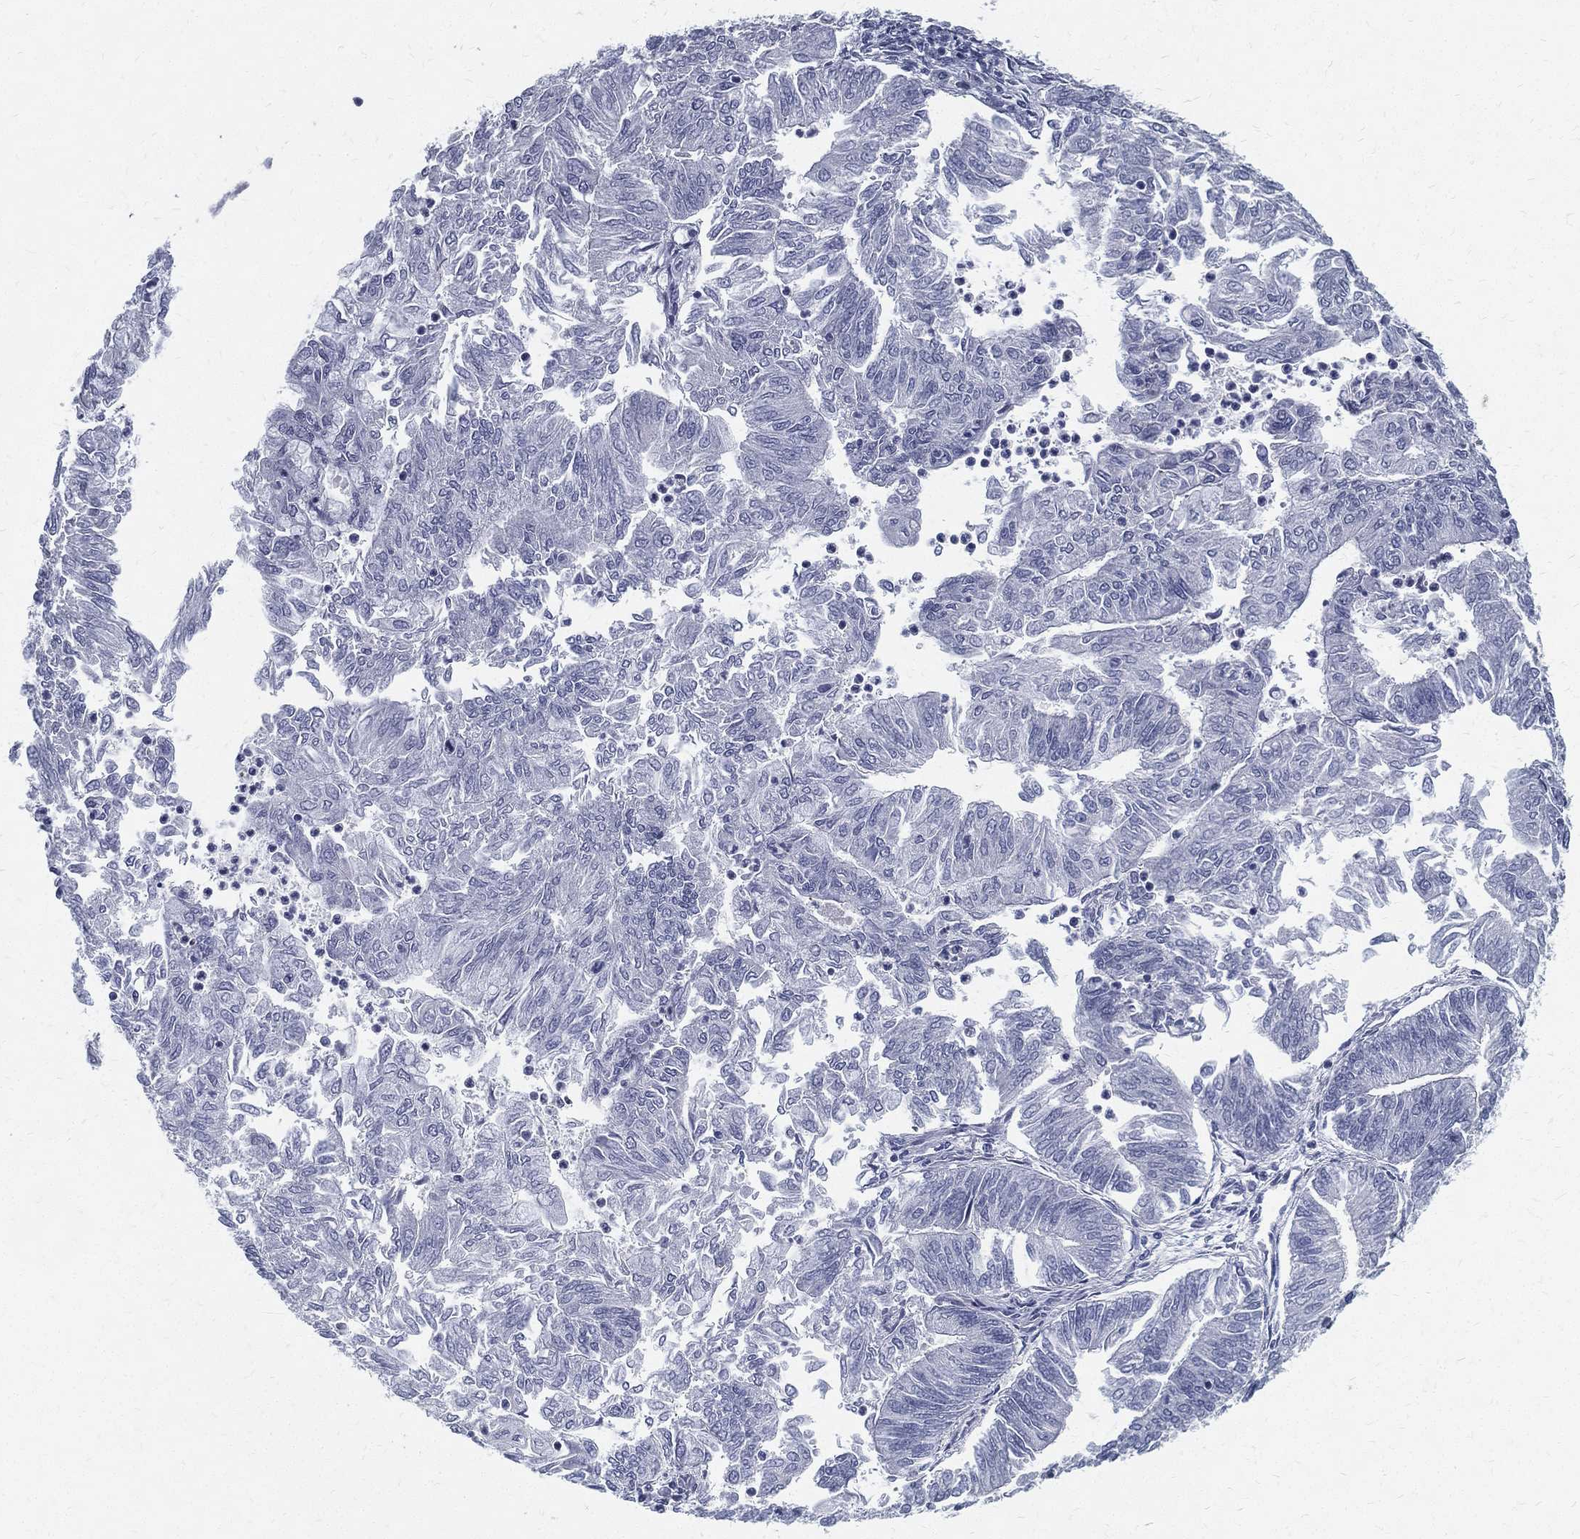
{"staining": {"intensity": "negative", "quantity": "none", "location": "none"}, "tissue": "endometrial cancer", "cell_type": "Tumor cells", "image_type": "cancer", "snomed": [{"axis": "morphology", "description": "Adenocarcinoma, NOS"}, {"axis": "topography", "description": "Endometrium"}], "caption": "IHC image of neoplastic tissue: human endometrial adenocarcinoma stained with DAB (3,3'-diaminobenzidine) displays no significant protein staining in tumor cells. (Brightfield microscopy of DAB (3,3'-diaminobenzidine) IHC at high magnification).", "gene": "SPPL2C", "patient": {"sex": "female", "age": 59}}